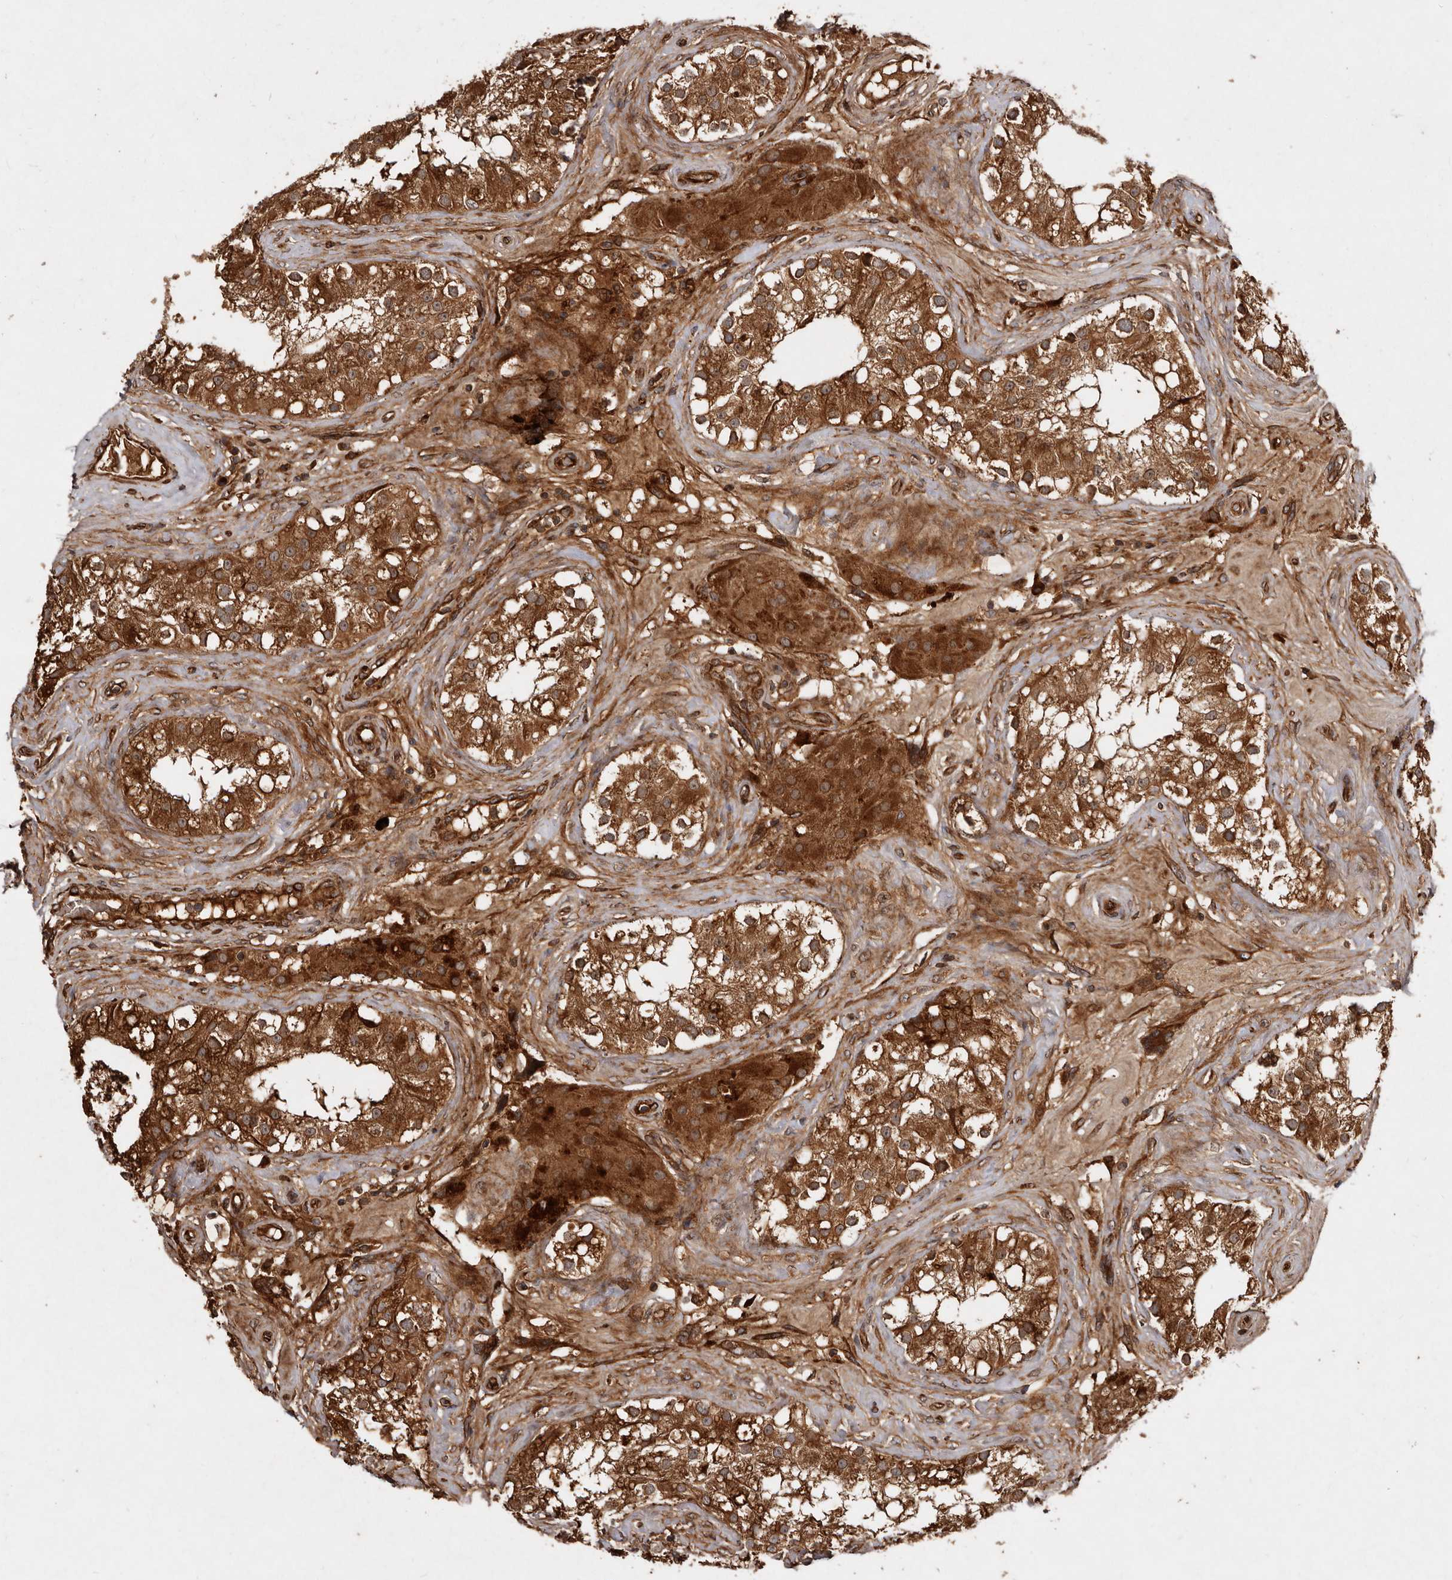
{"staining": {"intensity": "strong", "quantity": ">75%", "location": "cytoplasmic/membranous"}, "tissue": "testis", "cell_type": "Cells in seminiferous ducts", "image_type": "normal", "snomed": [{"axis": "morphology", "description": "Normal tissue, NOS"}, {"axis": "topography", "description": "Testis"}], "caption": "Cells in seminiferous ducts show high levels of strong cytoplasmic/membranous positivity in approximately >75% of cells in normal testis.", "gene": "STK36", "patient": {"sex": "male", "age": 84}}